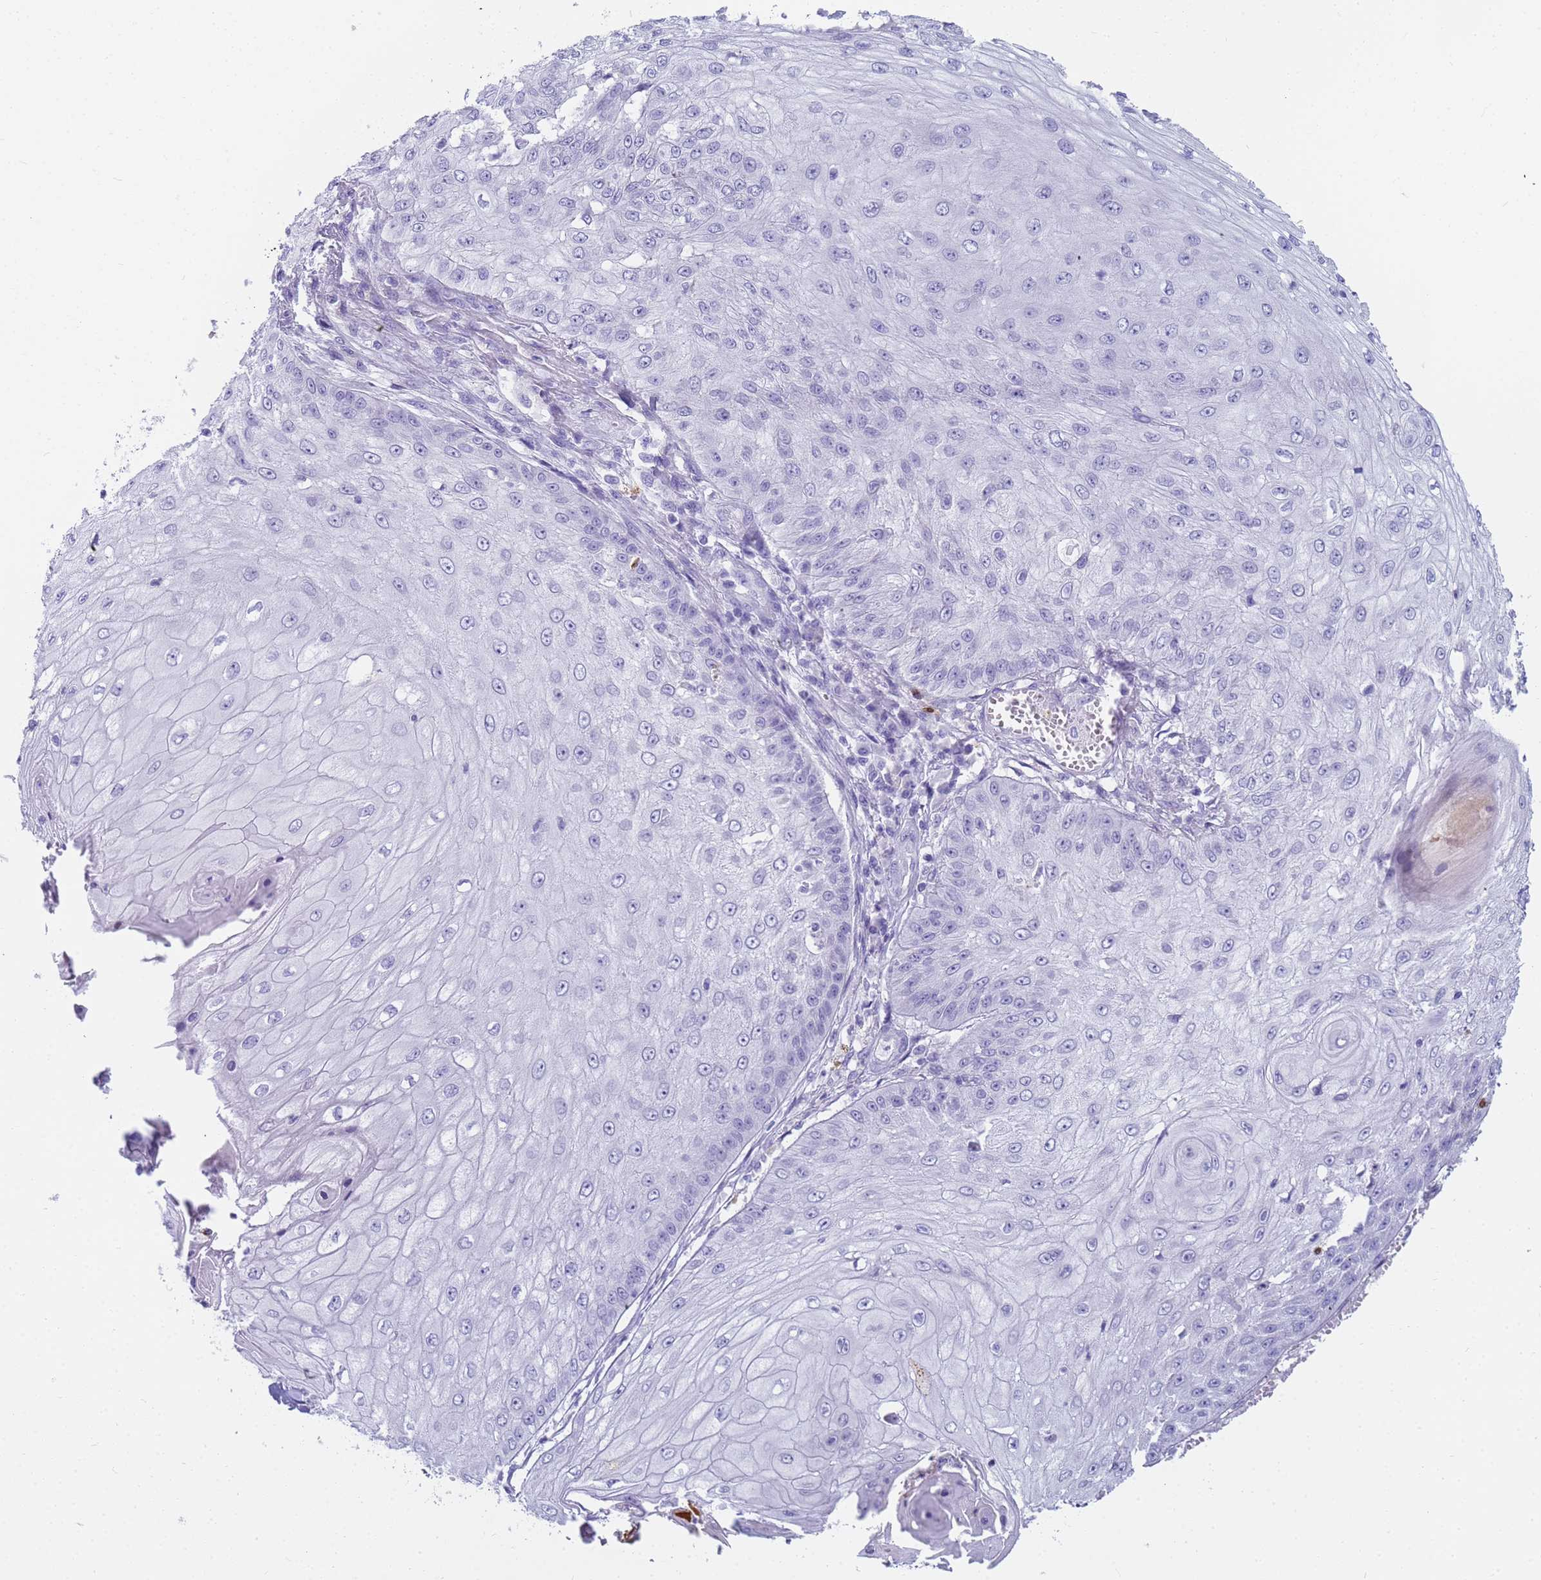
{"staining": {"intensity": "negative", "quantity": "none", "location": "none"}, "tissue": "skin cancer", "cell_type": "Tumor cells", "image_type": "cancer", "snomed": [{"axis": "morphology", "description": "Squamous cell carcinoma, NOS"}, {"axis": "topography", "description": "Skin"}], "caption": "The histopathology image reveals no significant staining in tumor cells of skin squamous cell carcinoma.", "gene": "RNASE2", "patient": {"sex": "male", "age": 70}}